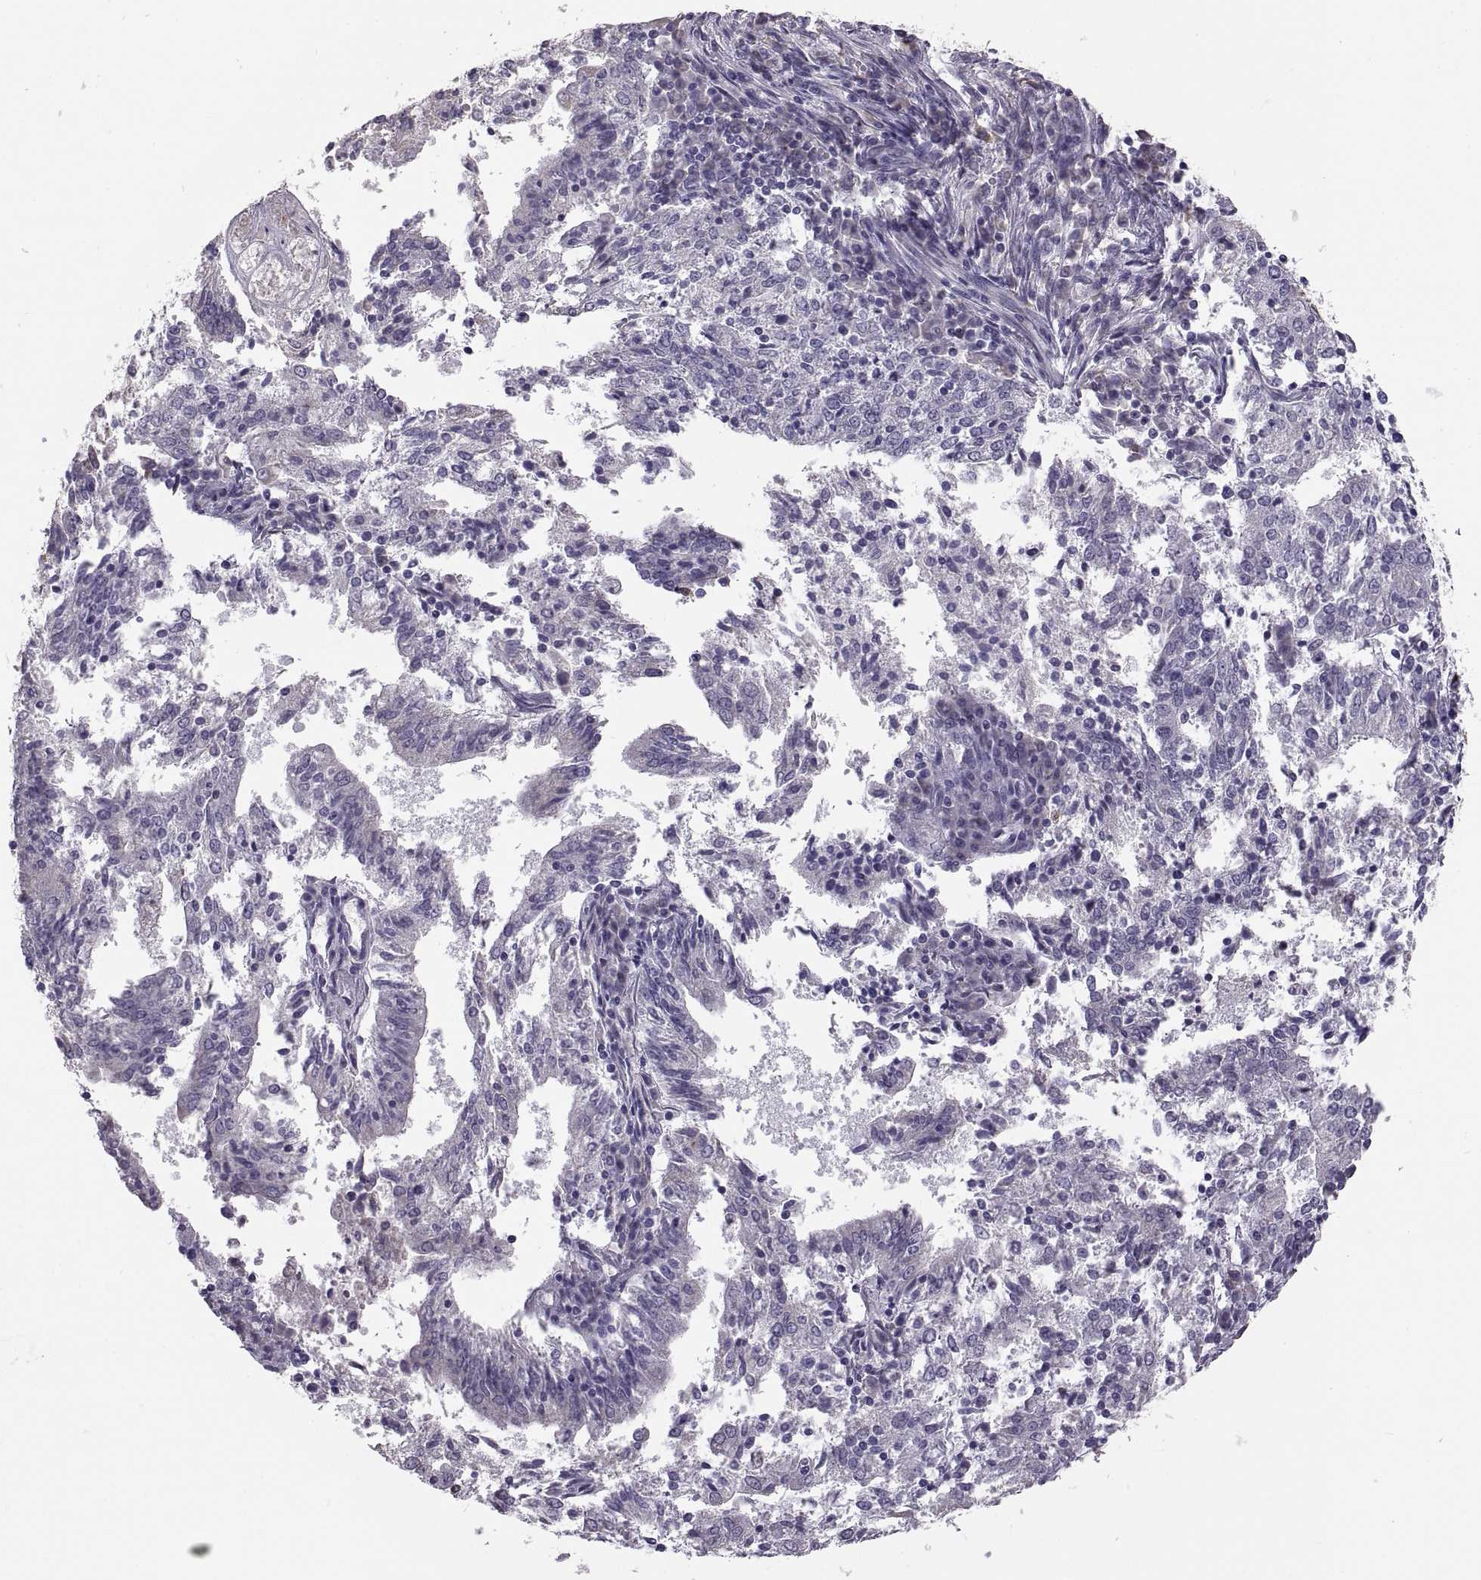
{"staining": {"intensity": "negative", "quantity": "none", "location": "none"}, "tissue": "endometrial cancer", "cell_type": "Tumor cells", "image_type": "cancer", "snomed": [{"axis": "morphology", "description": "Adenocarcinoma, NOS"}, {"axis": "topography", "description": "Endometrium"}], "caption": "Human endometrial adenocarcinoma stained for a protein using immunohistochemistry reveals no expression in tumor cells.", "gene": "MAGEB18", "patient": {"sex": "female", "age": 82}}